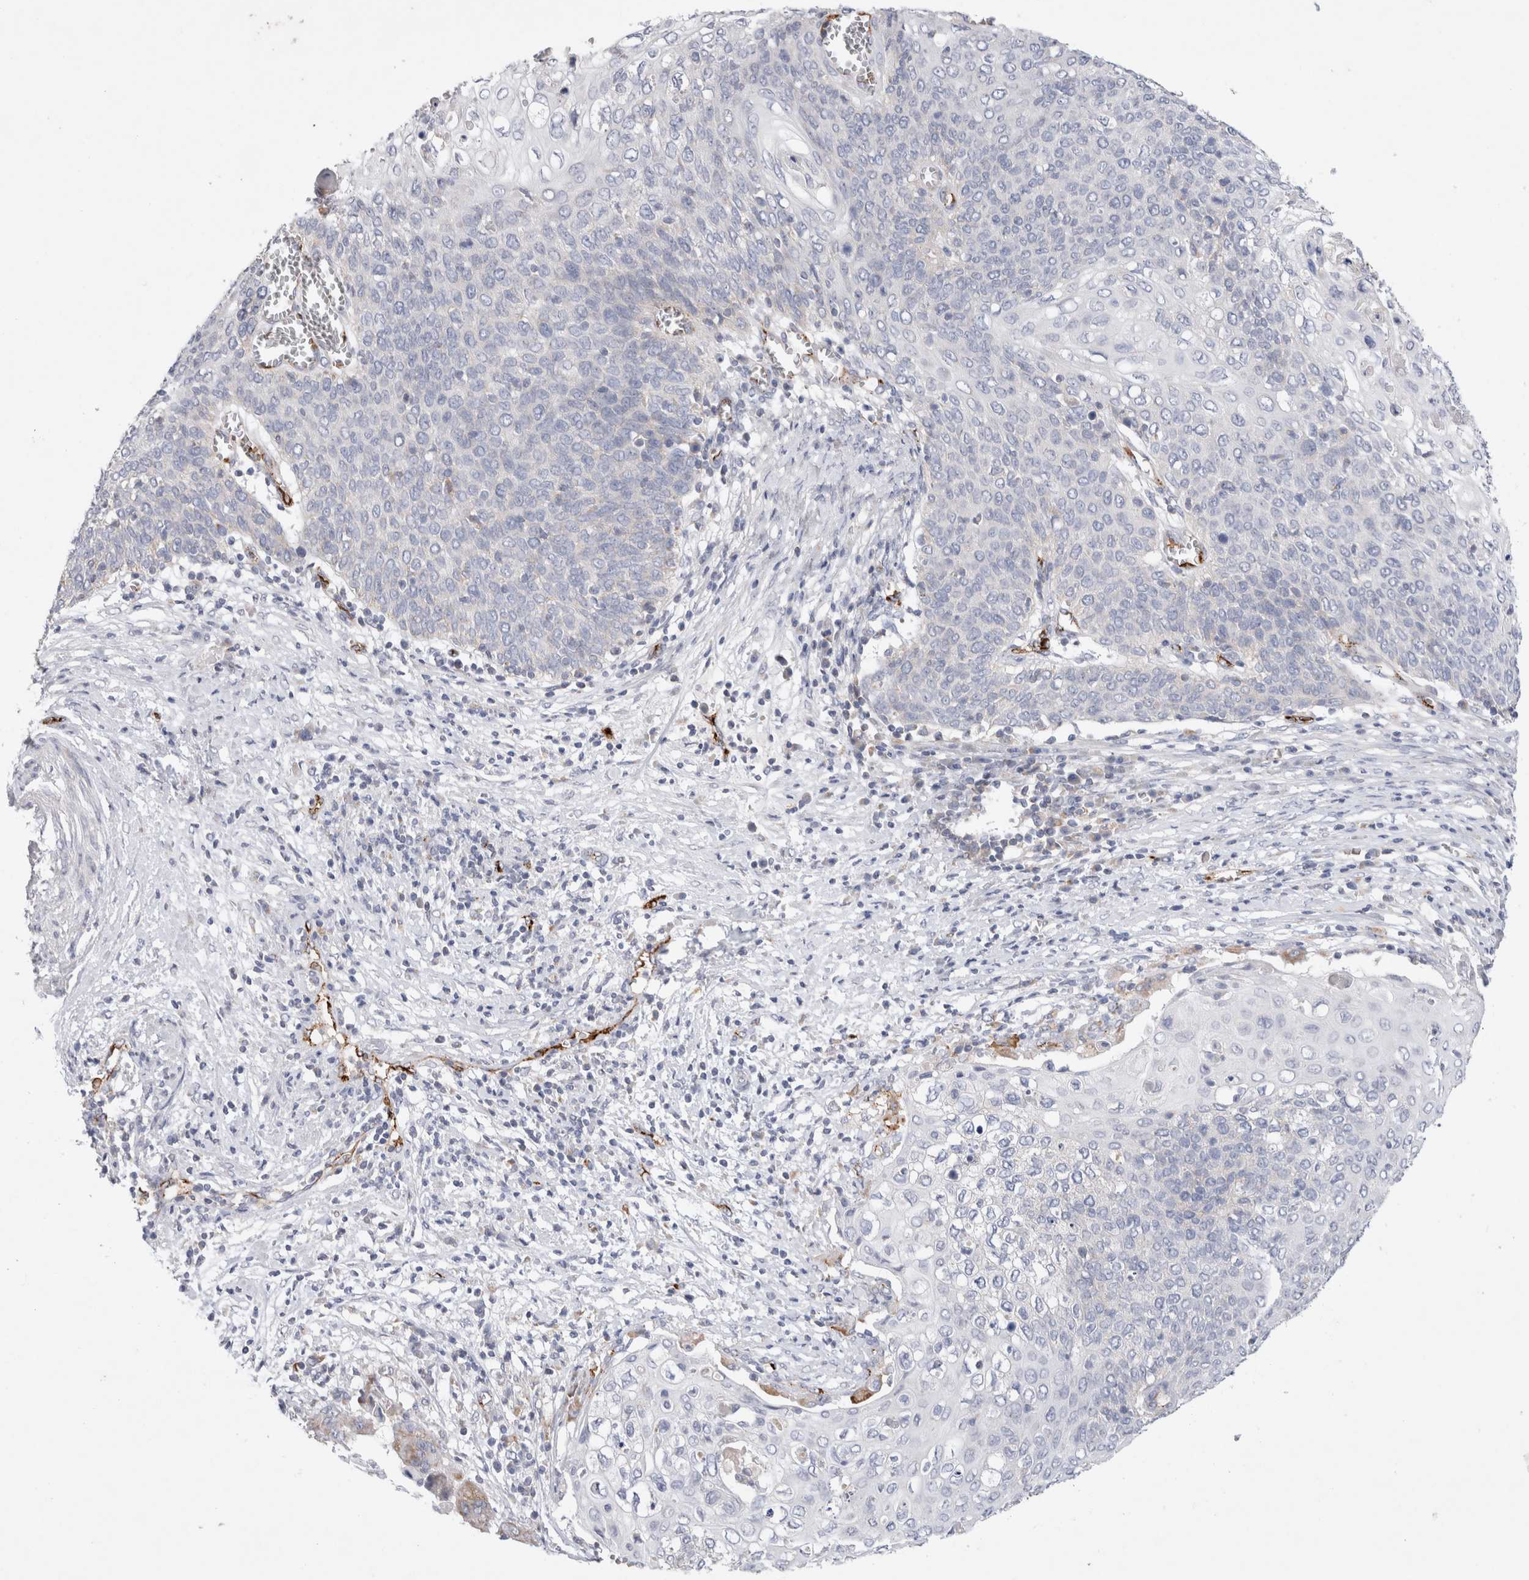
{"staining": {"intensity": "negative", "quantity": "none", "location": "none"}, "tissue": "cervical cancer", "cell_type": "Tumor cells", "image_type": "cancer", "snomed": [{"axis": "morphology", "description": "Squamous cell carcinoma, NOS"}, {"axis": "topography", "description": "Cervix"}], "caption": "Tumor cells show no significant protein positivity in squamous cell carcinoma (cervical). Nuclei are stained in blue.", "gene": "IARS2", "patient": {"sex": "female", "age": 39}}